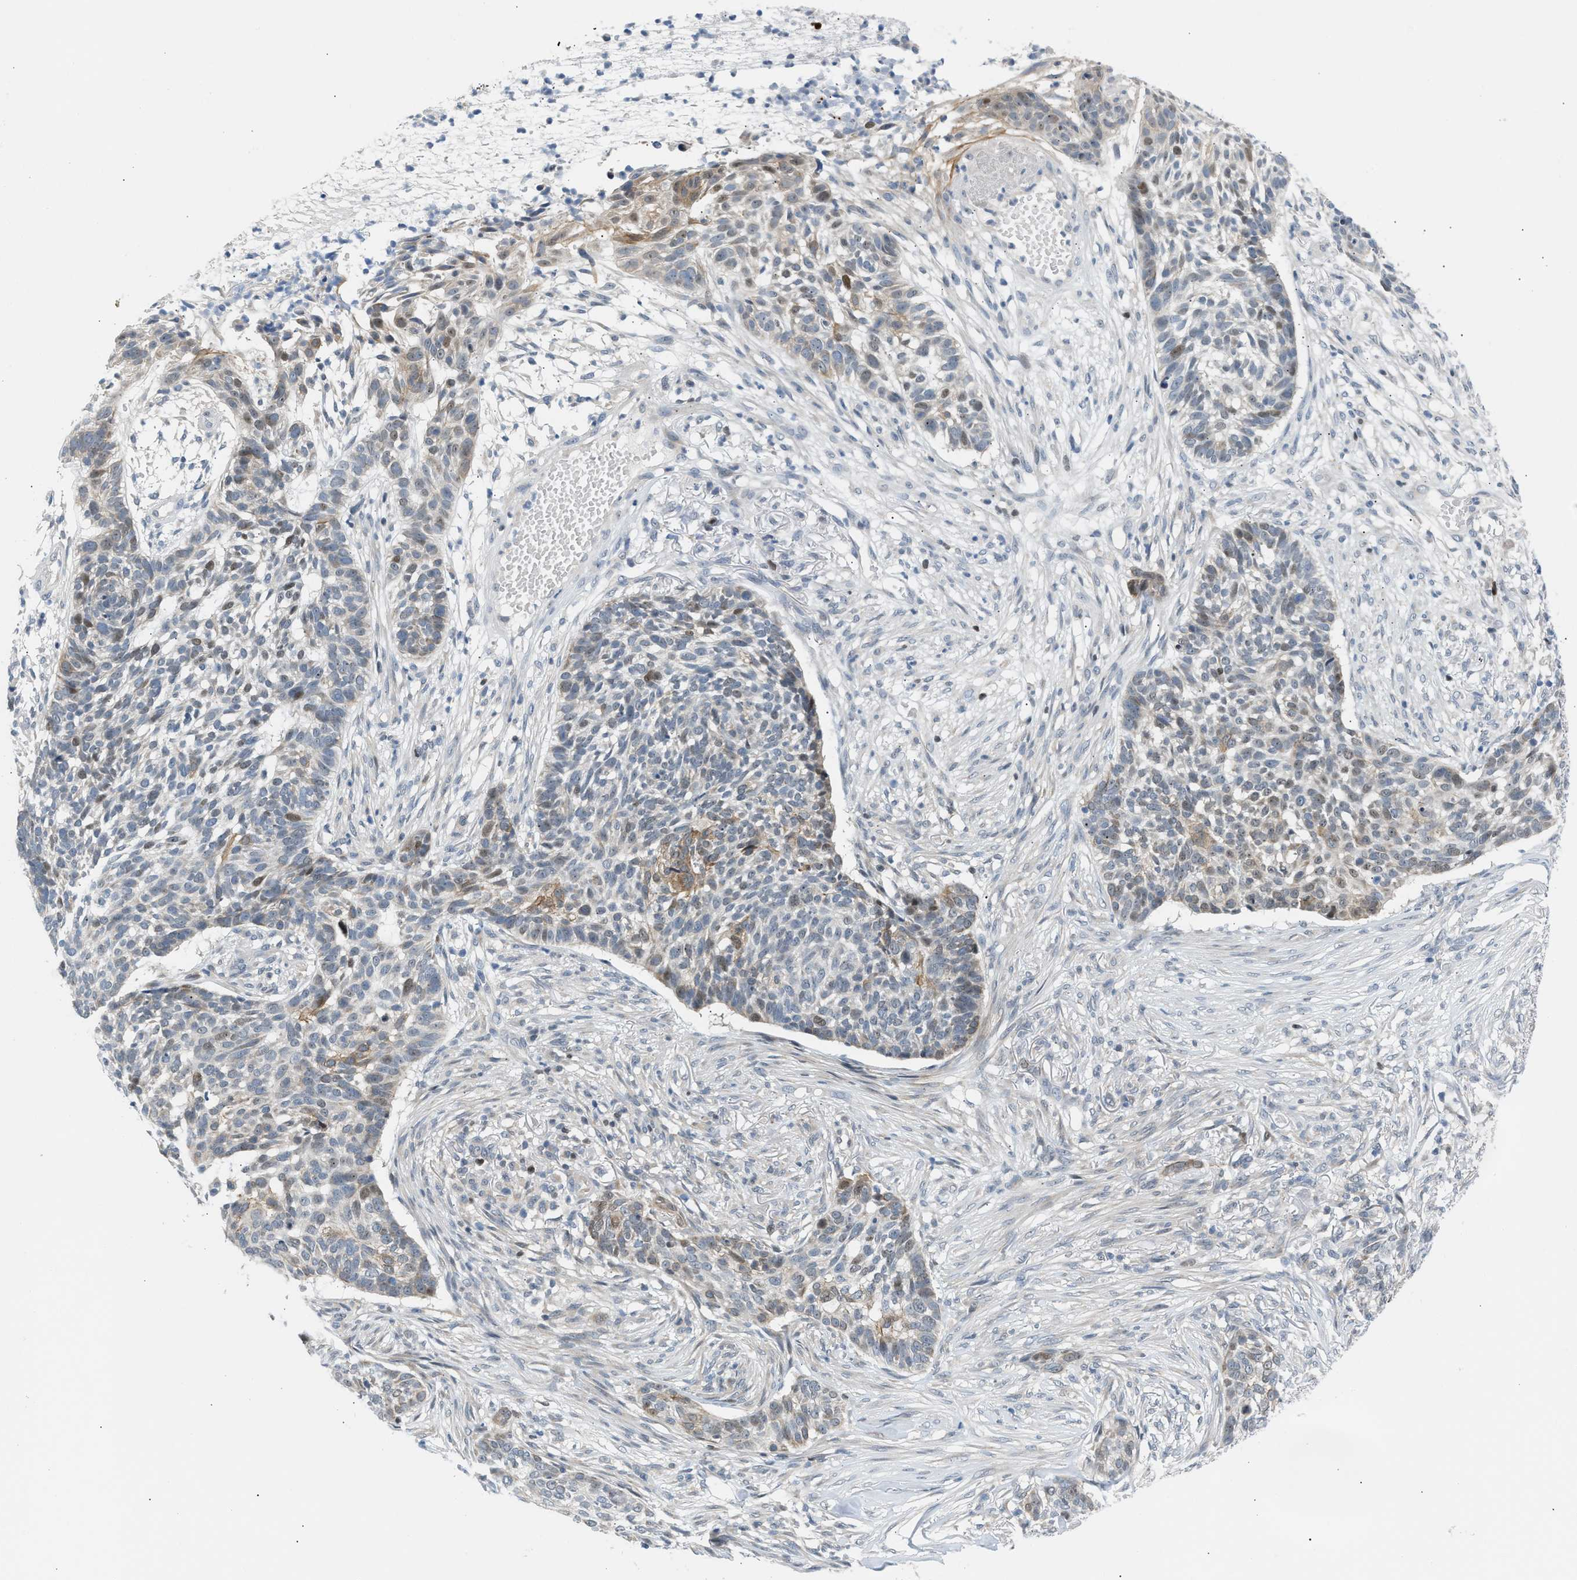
{"staining": {"intensity": "weak", "quantity": "25%-75%", "location": "cytoplasmic/membranous"}, "tissue": "skin cancer", "cell_type": "Tumor cells", "image_type": "cancer", "snomed": [{"axis": "morphology", "description": "Basal cell carcinoma"}, {"axis": "topography", "description": "Skin"}], "caption": "There is low levels of weak cytoplasmic/membranous expression in tumor cells of skin cancer (basal cell carcinoma), as demonstrated by immunohistochemical staining (brown color).", "gene": "NPS", "patient": {"sex": "male", "age": 85}}